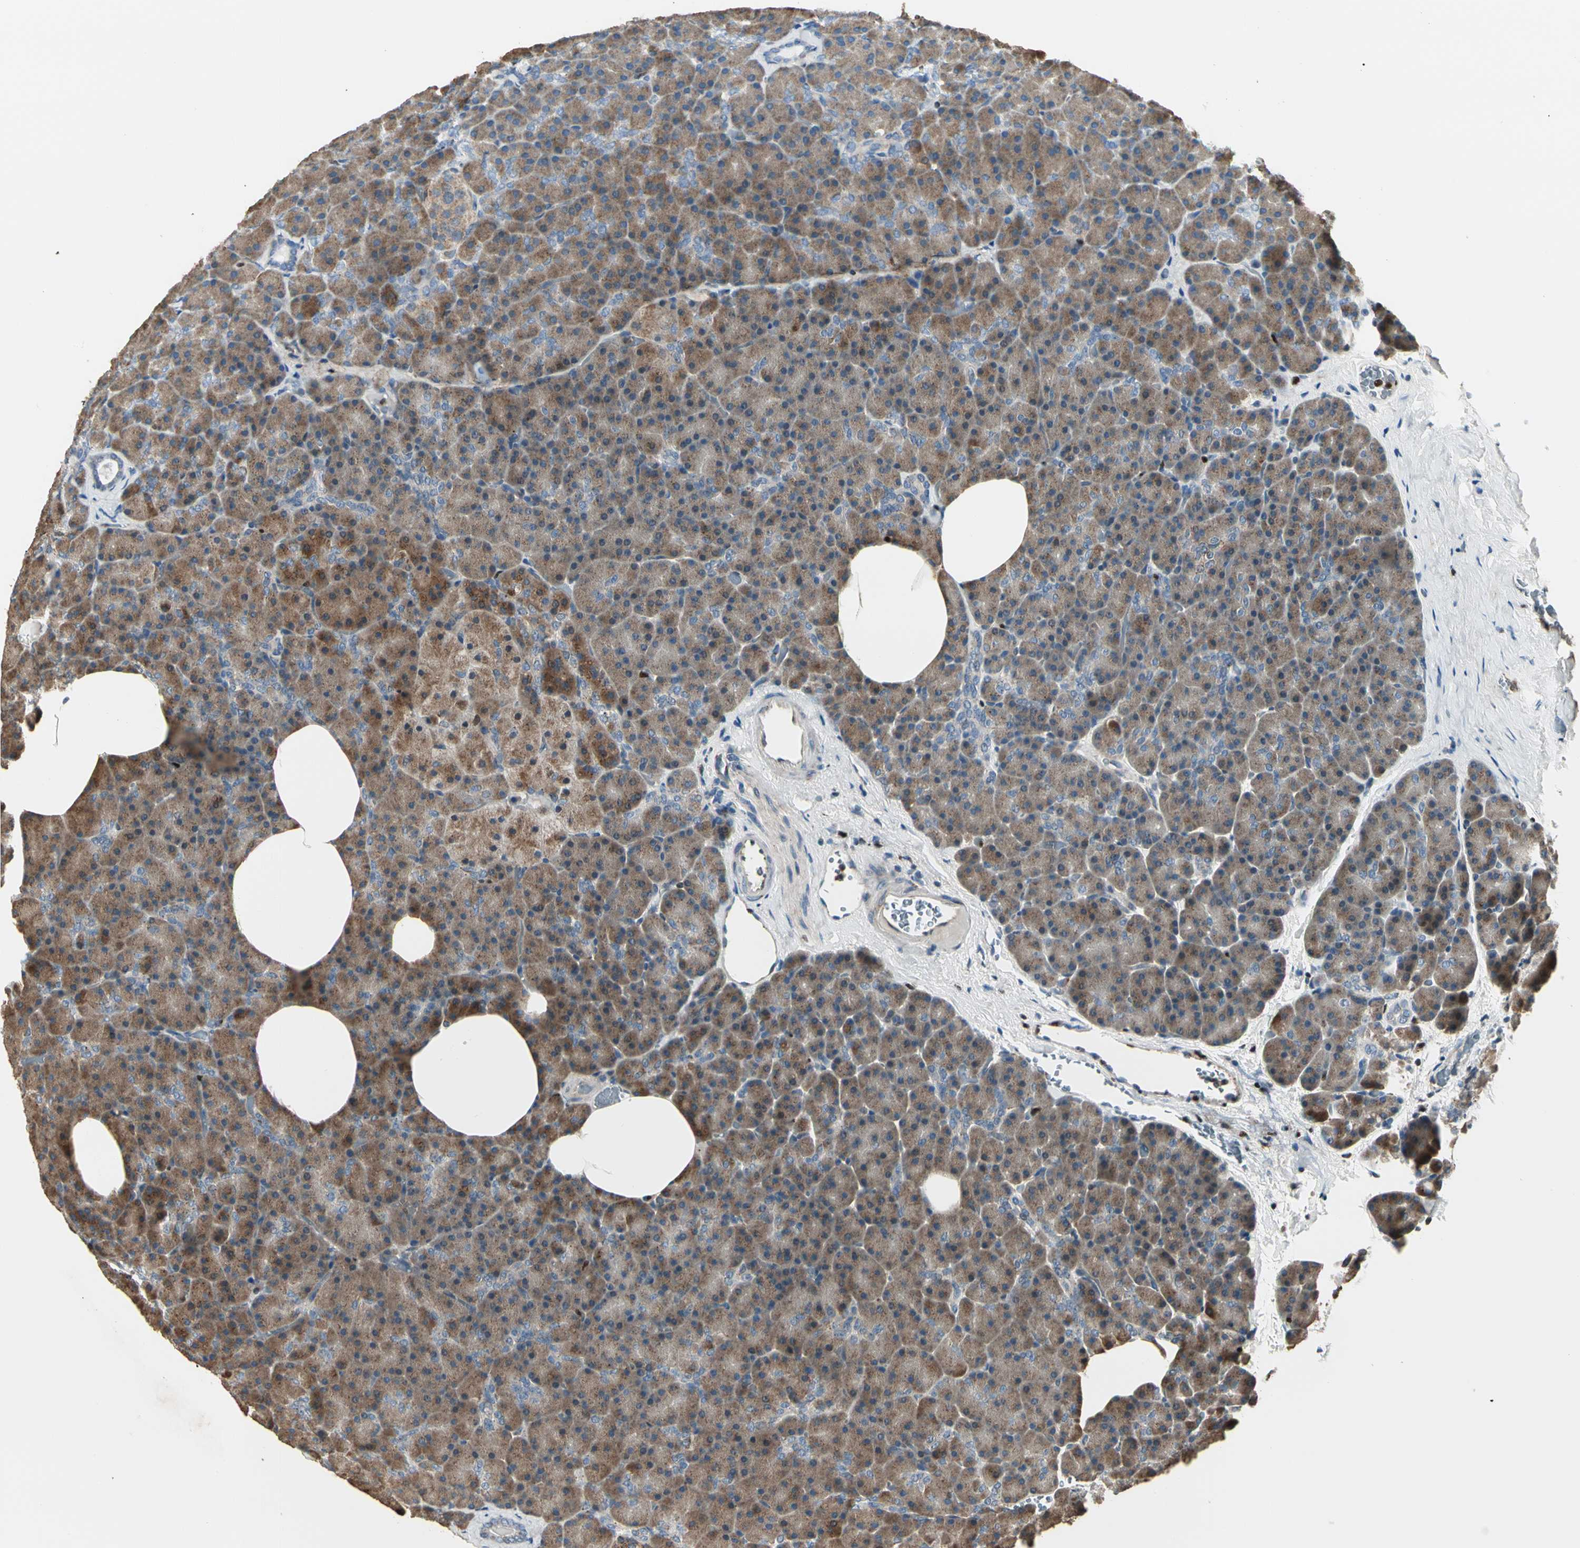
{"staining": {"intensity": "strong", "quantity": ">75%", "location": "cytoplasmic/membranous"}, "tissue": "pancreas", "cell_type": "Exocrine glandular cells", "image_type": "normal", "snomed": [{"axis": "morphology", "description": "Normal tissue, NOS"}, {"axis": "topography", "description": "Pancreas"}], "caption": "Approximately >75% of exocrine glandular cells in benign pancreas display strong cytoplasmic/membranous protein positivity as visualized by brown immunohistochemical staining.", "gene": "IP6K2", "patient": {"sex": "female", "age": 35}}